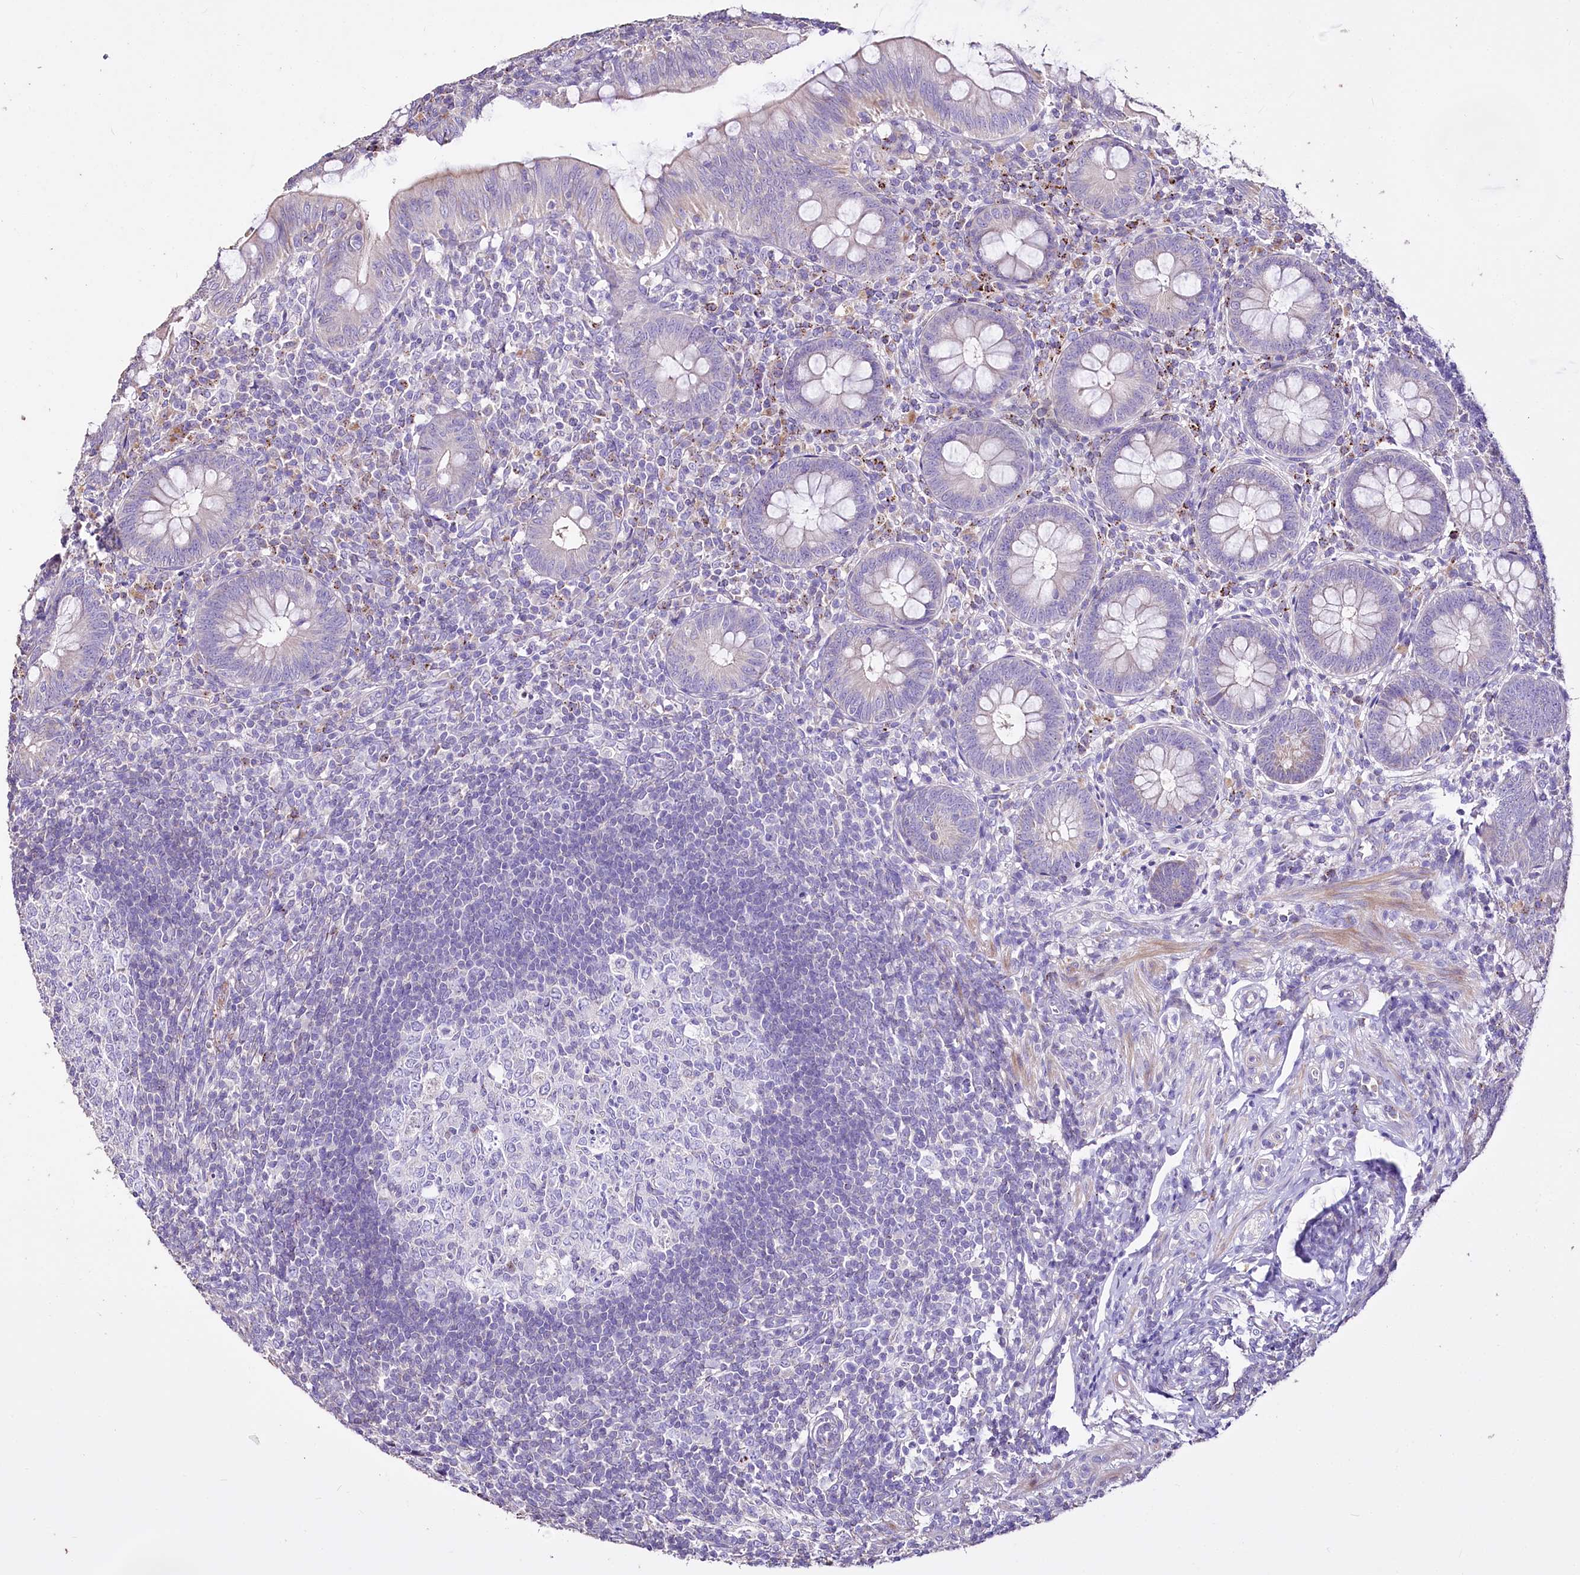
{"staining": {"intensity": "moderate", "quantity": "25%-75%", "location": "cytoplasmic/membranous"}, "tissue": "appendix", "cell_type": "Glandular cells", "image_type": "normal", "snomed": [{"axis": "morphology", "description": "Normal tissue, NOS"}, {"axis": "topography", "description": "Appendix"}], "caption": "Benign appendix was stained to show a protein in brown. There is medium levels of moderate cytoplasmic/membranous positivity in about 25%-75% of glandular cells.", "gene": "PTER", "patient": {"sex": "male", "age": 14}}